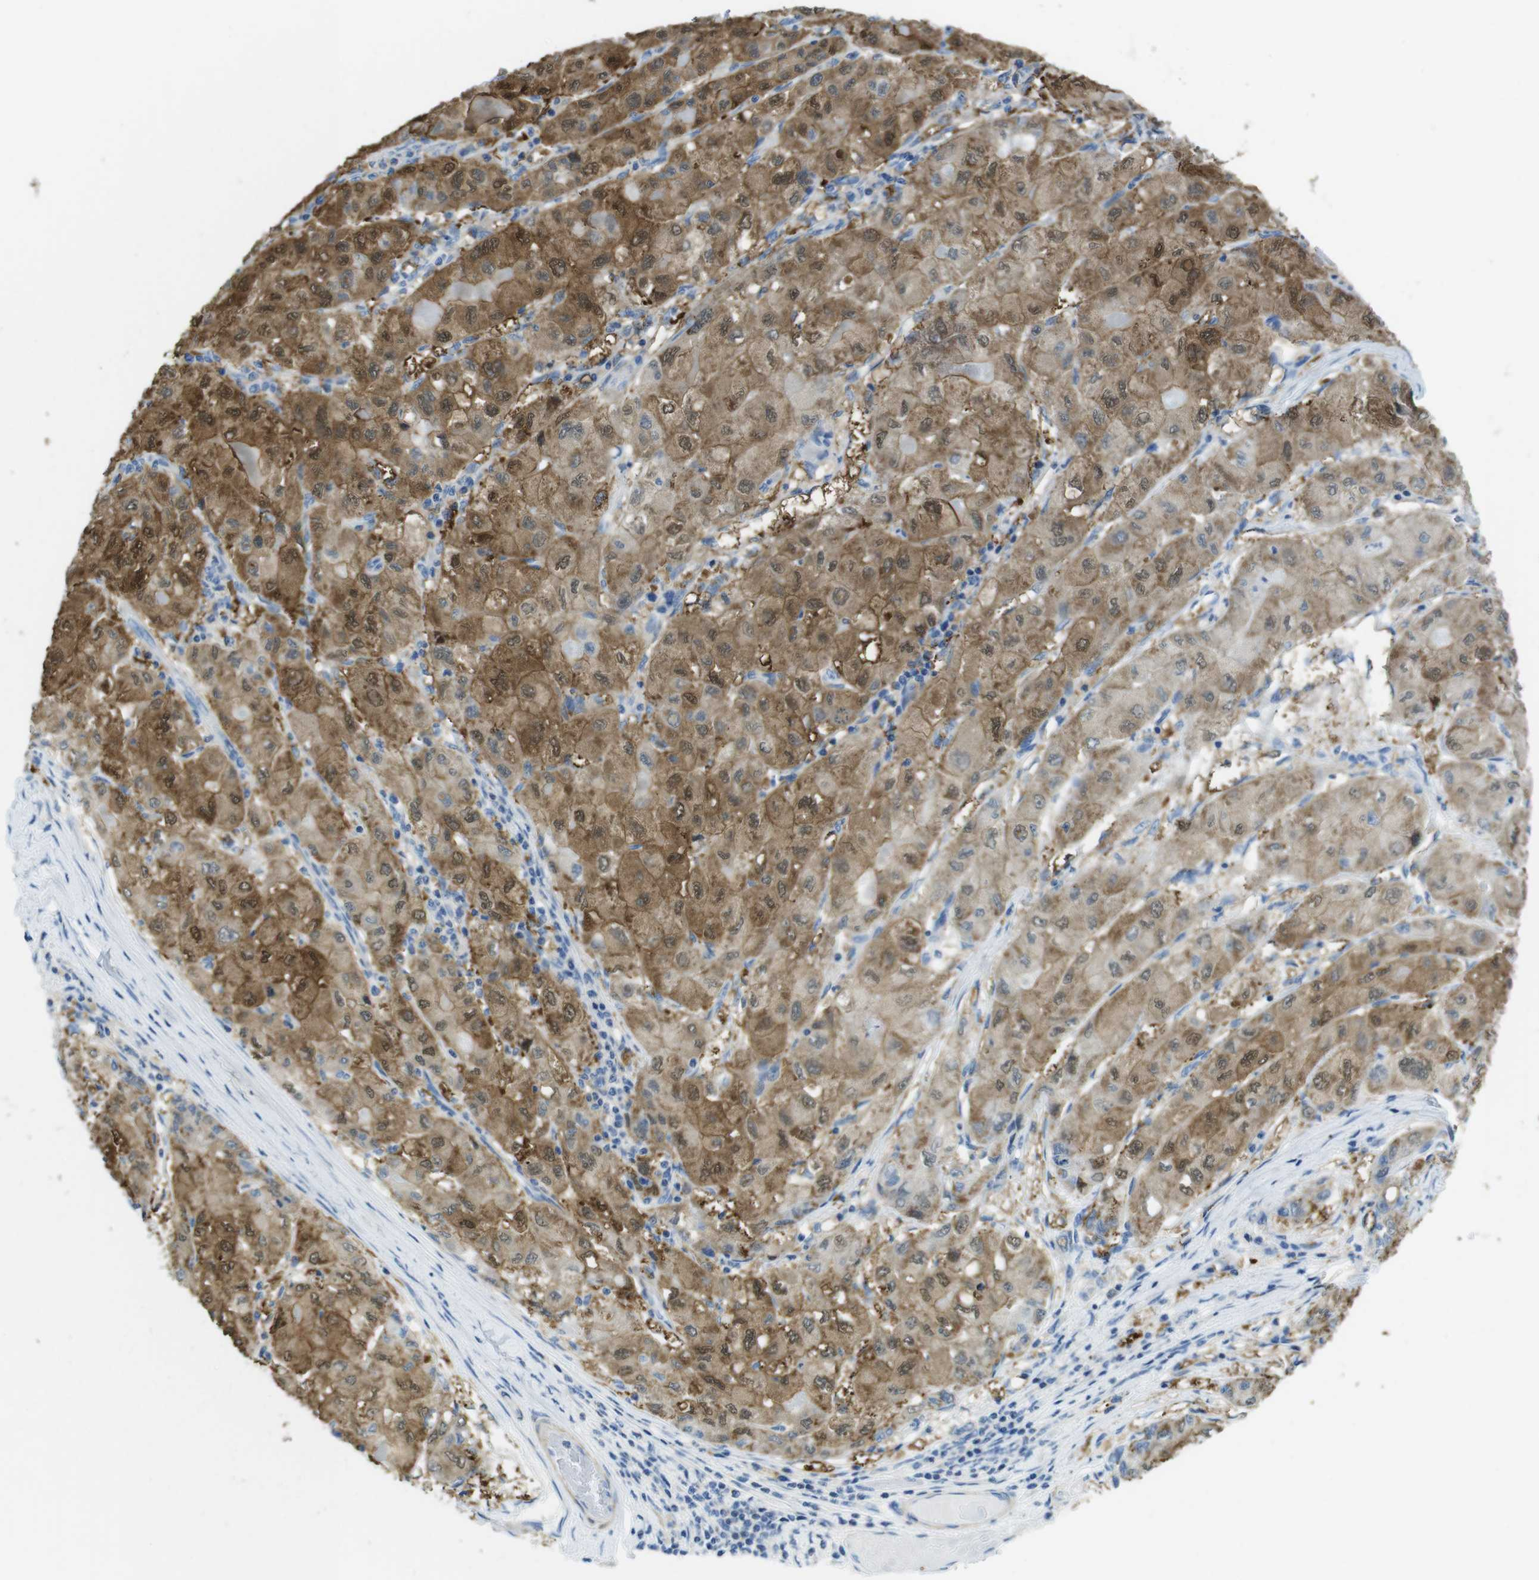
{"staining": {"intensity": "moderate", "quantity": ">75%", "location": "cytoplasmic/membranous,nuclear"}, "tissue": "liver cancer", "cell_type": "Tumor cells", "image_type": "cancer", "snomed": [{"axis": "morphology", "description": "Carcinoma, Hepatocellular, NOS"}, {"axis": "topography", "description": "Liver"}], "caption": "The immunohistochemical stain shows moderate cytoplasmic/membranous and nuclear positivity in tumor cells of liver hepatocellular carcinoma tissue.", "gene": "ASIC5", "patient": {"sex": "male", "age": 80}}